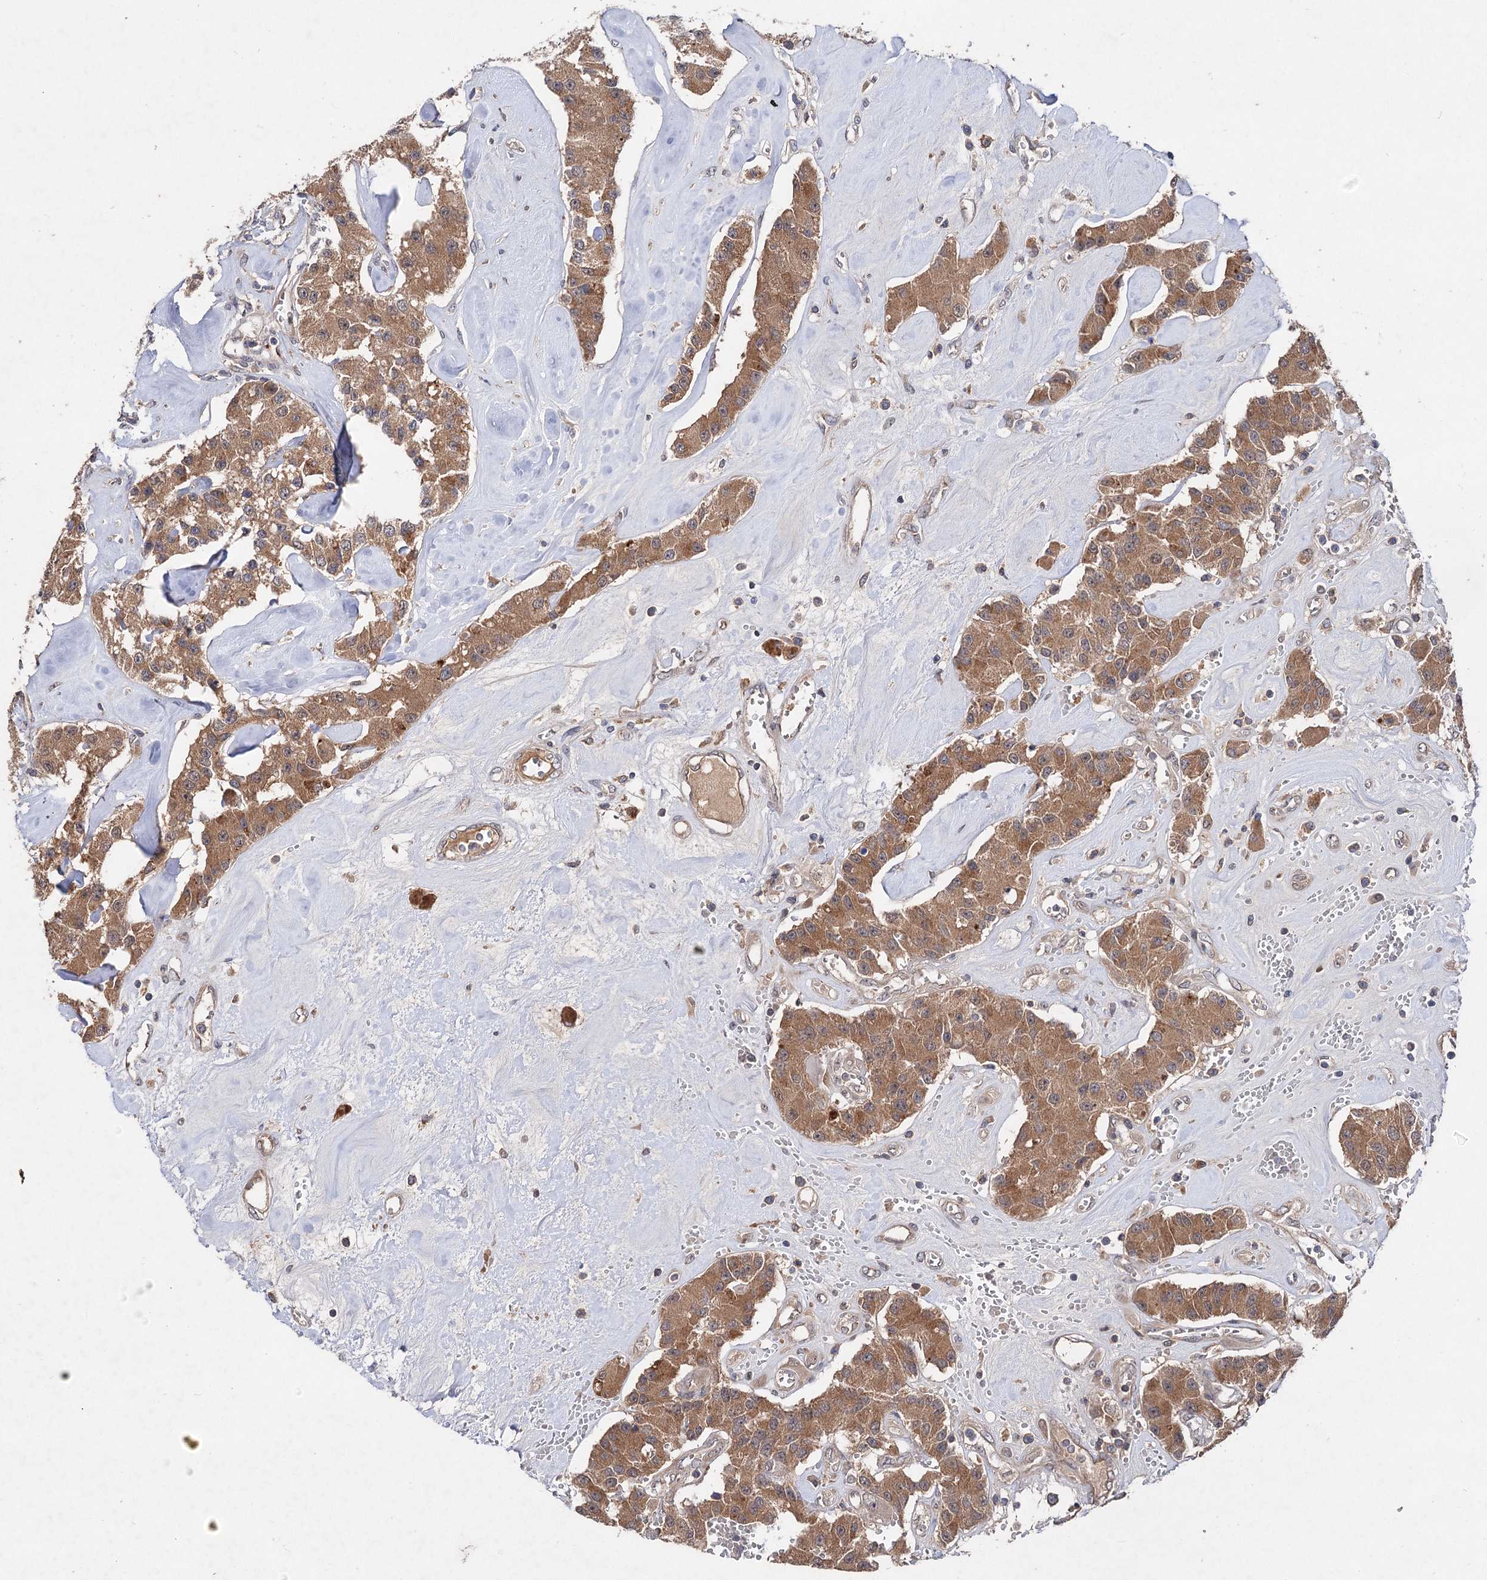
{"staining": {"intensity": "moderate", "quantity": ">75%", "location": "cytoplasmic/membranous"}, "tissue": "carcinoid", "cell_type": "Tumor cells", "image_type": "cancer", "snomed": [{"axis": "morphology", "description": "Carcinoid, malignant, NOS"}, {"axis": "topography", "description": "Pancreas"}], "caption": "Malignant carcinoid tissue shows moderate cytoplasmic/membranous staining in approximately >75% of tumor cells, visualized by immunohistochemistry.", "gene": "NUDCD2", "patient": {"sex": "male", "age": 41}}